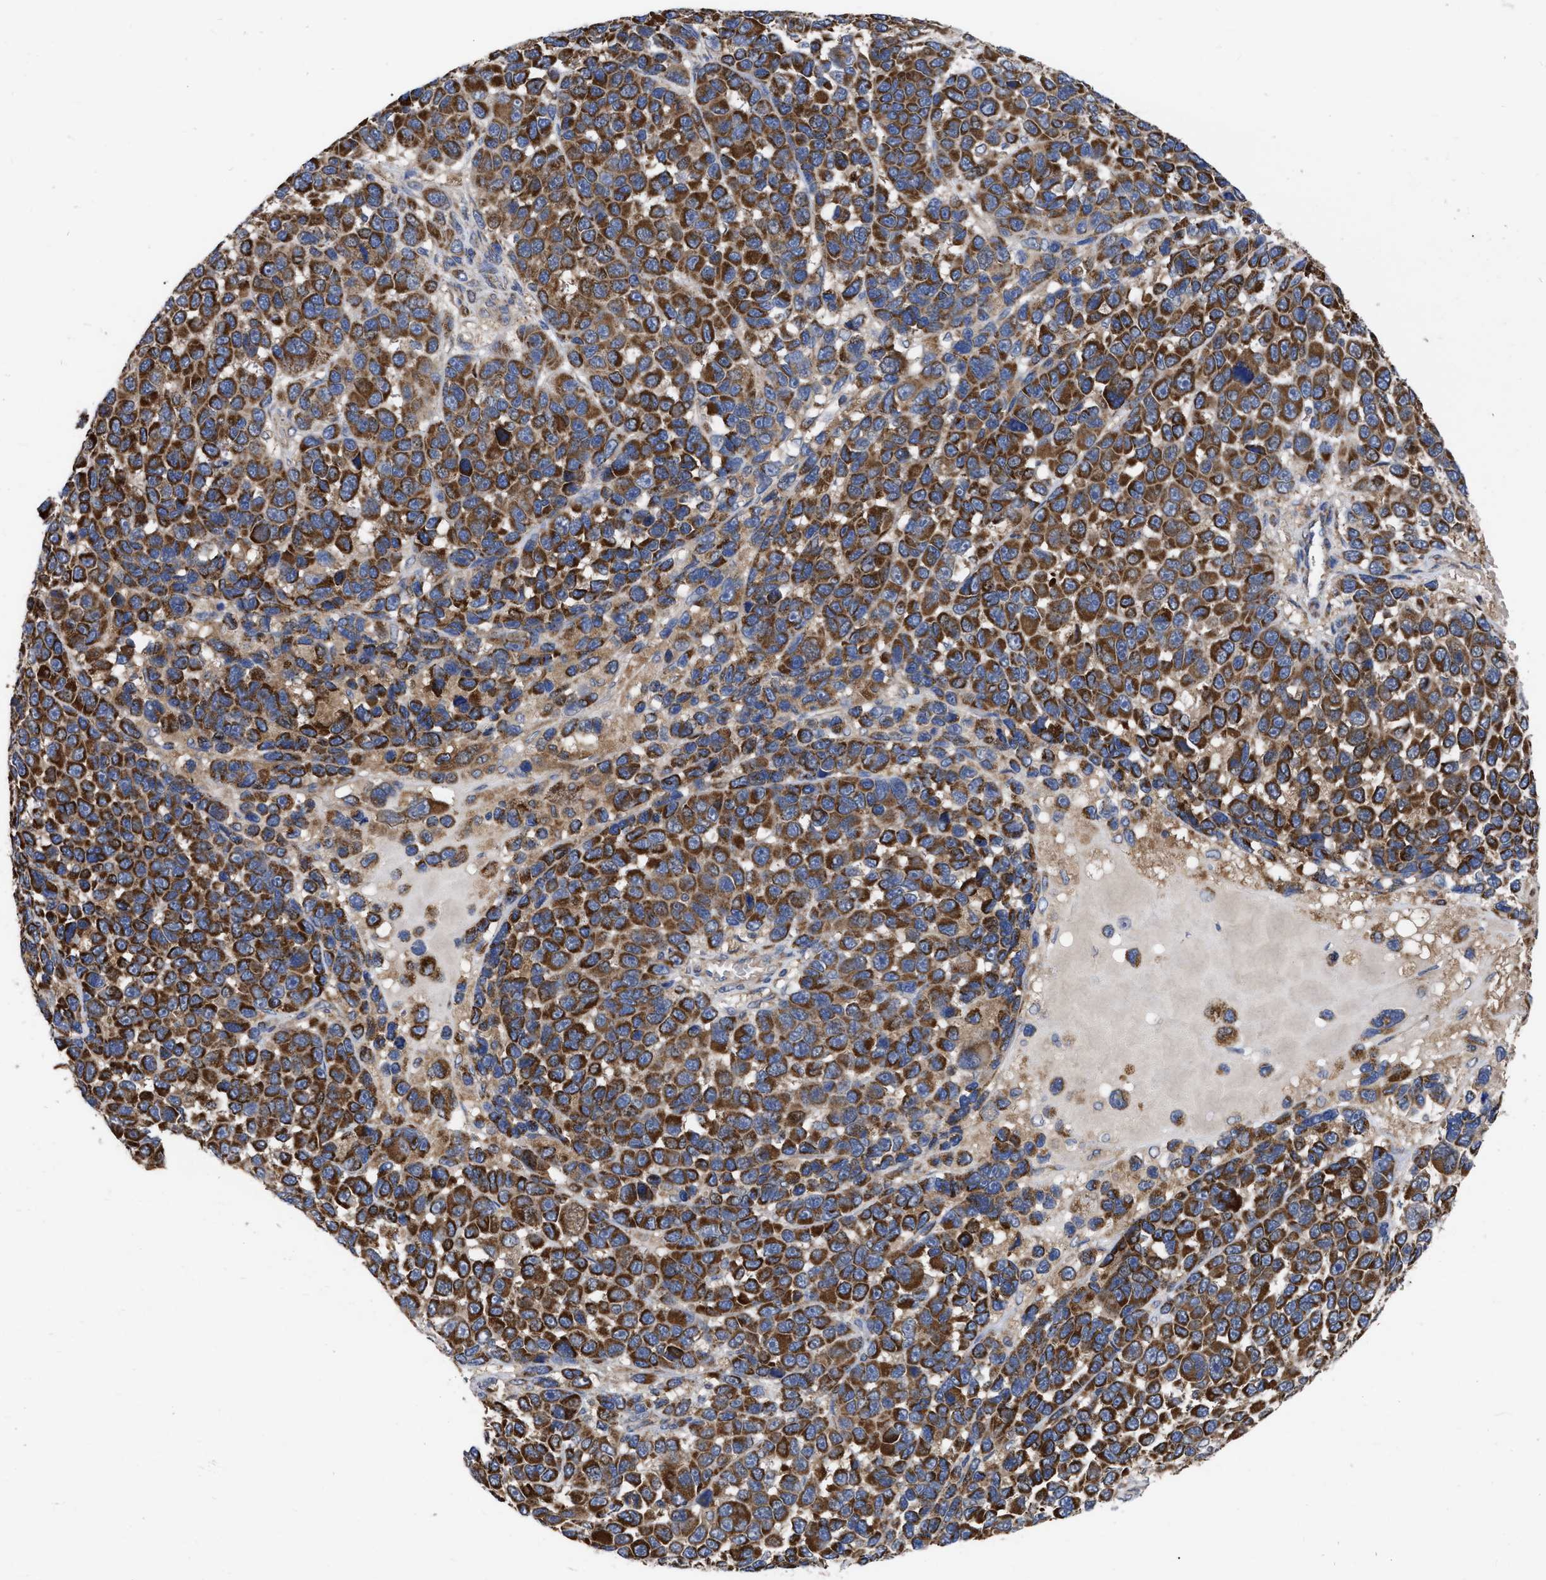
{"staining": {"intensity": "strong", "quantity": ">75%", "location": "cytoplasmic/membranous"}, "tissue": "melanoma", "cell_type": "Tumor cells", "image_type": "cancer", "snomed": [{"axis": "morphology", "description": "Malignant melanoma, NOS"}, {"axis": "topography", "description": "Skin"}], "caption": "Immunohistochemistry staining of malignant melanoma, which demonstrates high levels of strong cytoplasmic/membranous expression in approximately >75% of tumor cells indicating strong cytoplasmic/membranous protein expression. The staining was performed using DAB (brown) for protein detection and nuclei were counterstained in hematoxylin (blue).", "gene": "CDKN2C", "patient": {"sex": "male", "age": 53}}